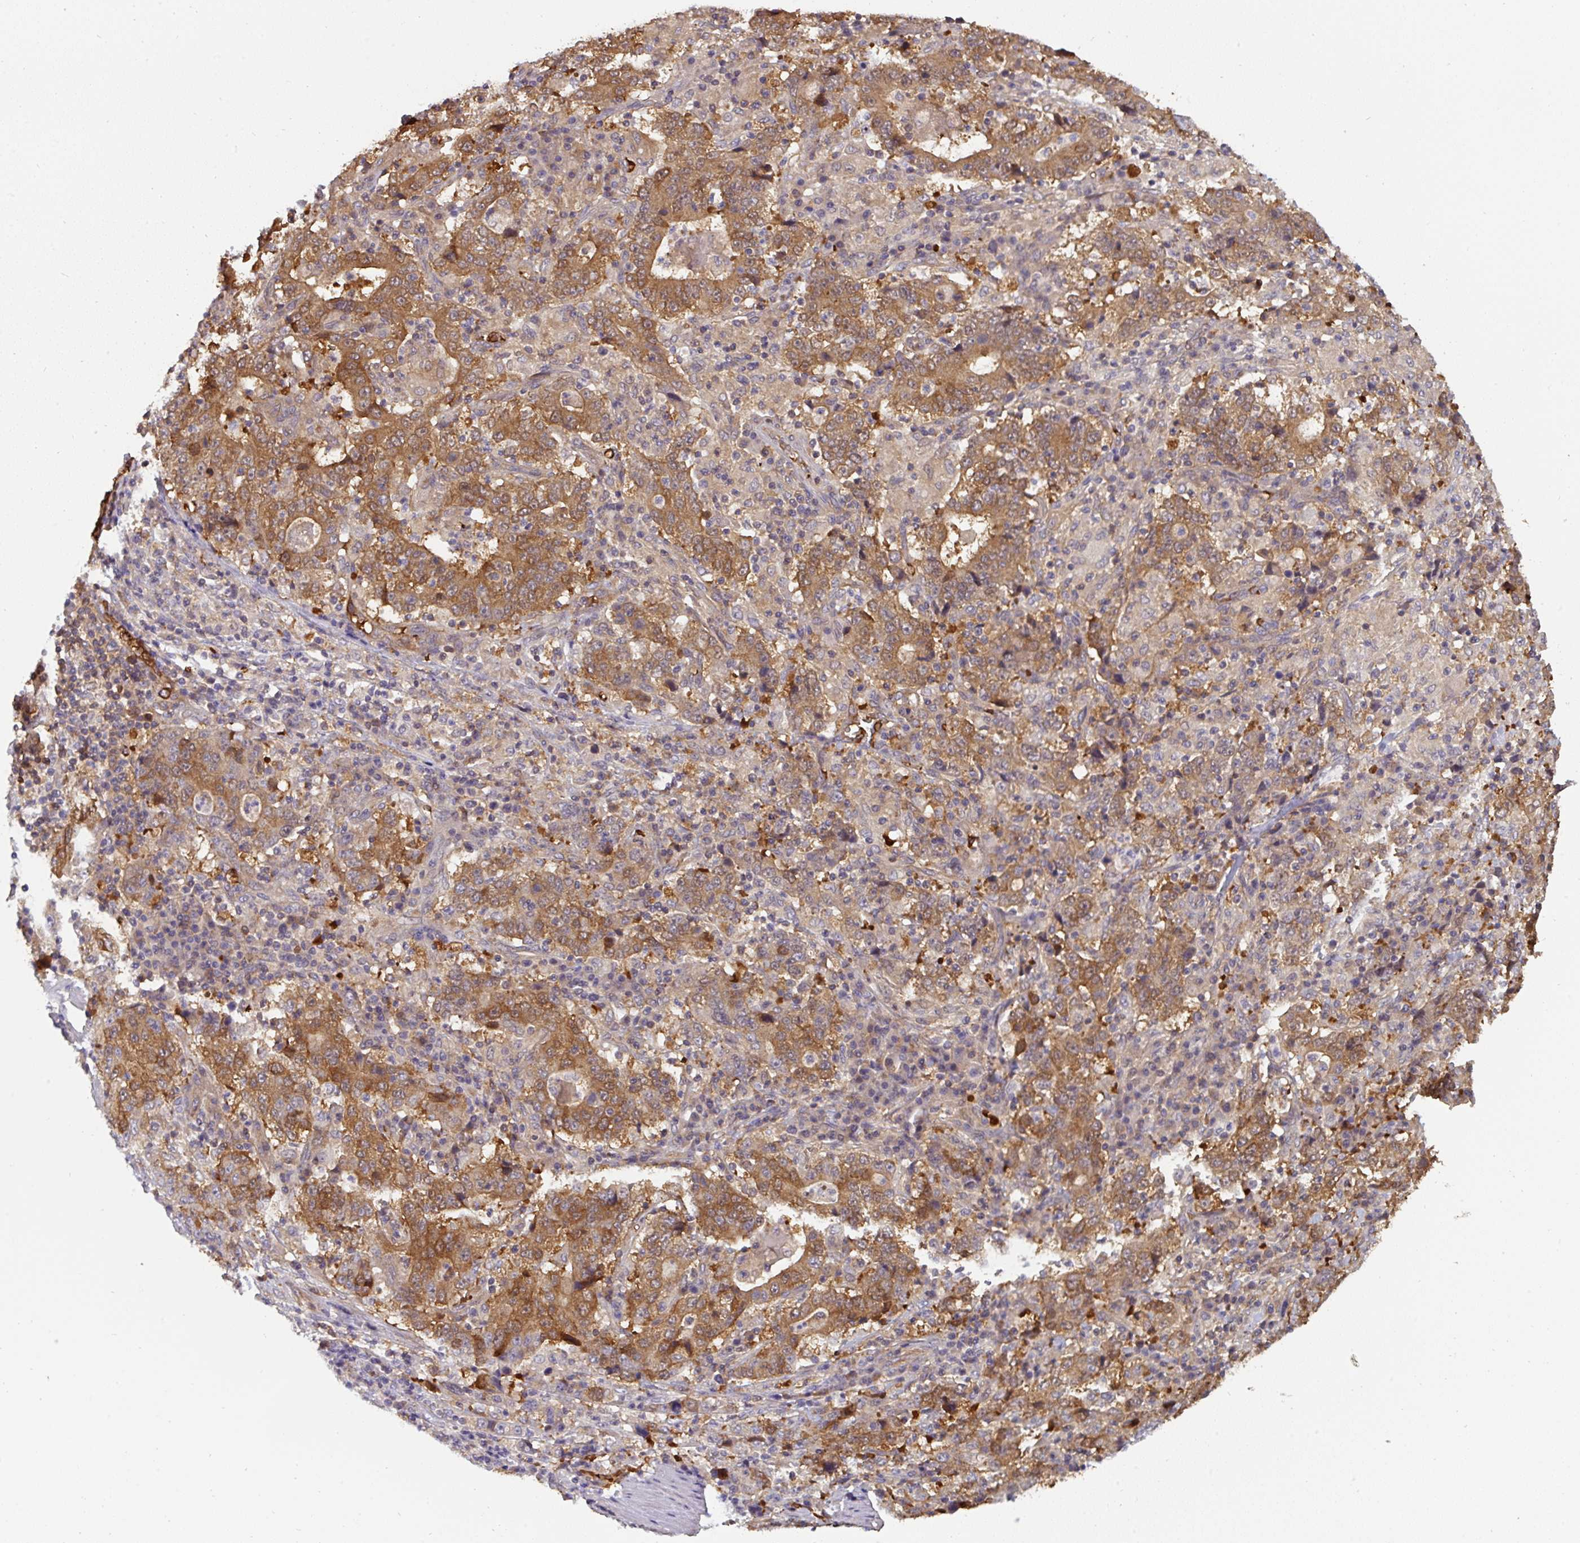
{"staining": {"intensity": "strong", "quantity": ">75%", "location": "cytoplasmic/membranous"}, "tissue": "stomach cancer", "cell_type": "Tumor cells", "image_type": "cancer", "snomed": [{"axis": "morphology", "description": "Normal tissue, NOS"}, {"axis": "morphology", "description": "Adenocarcinoma, NOS"}, {"axis": "topography", "description": "Stomach, upper"}, {"axis": "topography", "description": "Stomach"}], "caption": "Strong cytoplasmic/membranous staining for a protein is present in about >75% of tumor cells of stomach cancer (adenocarcinoma) using immunohistochemistry (IHC).", "gene": "ST13", "patient": {"sex": "male", "age": 59}}